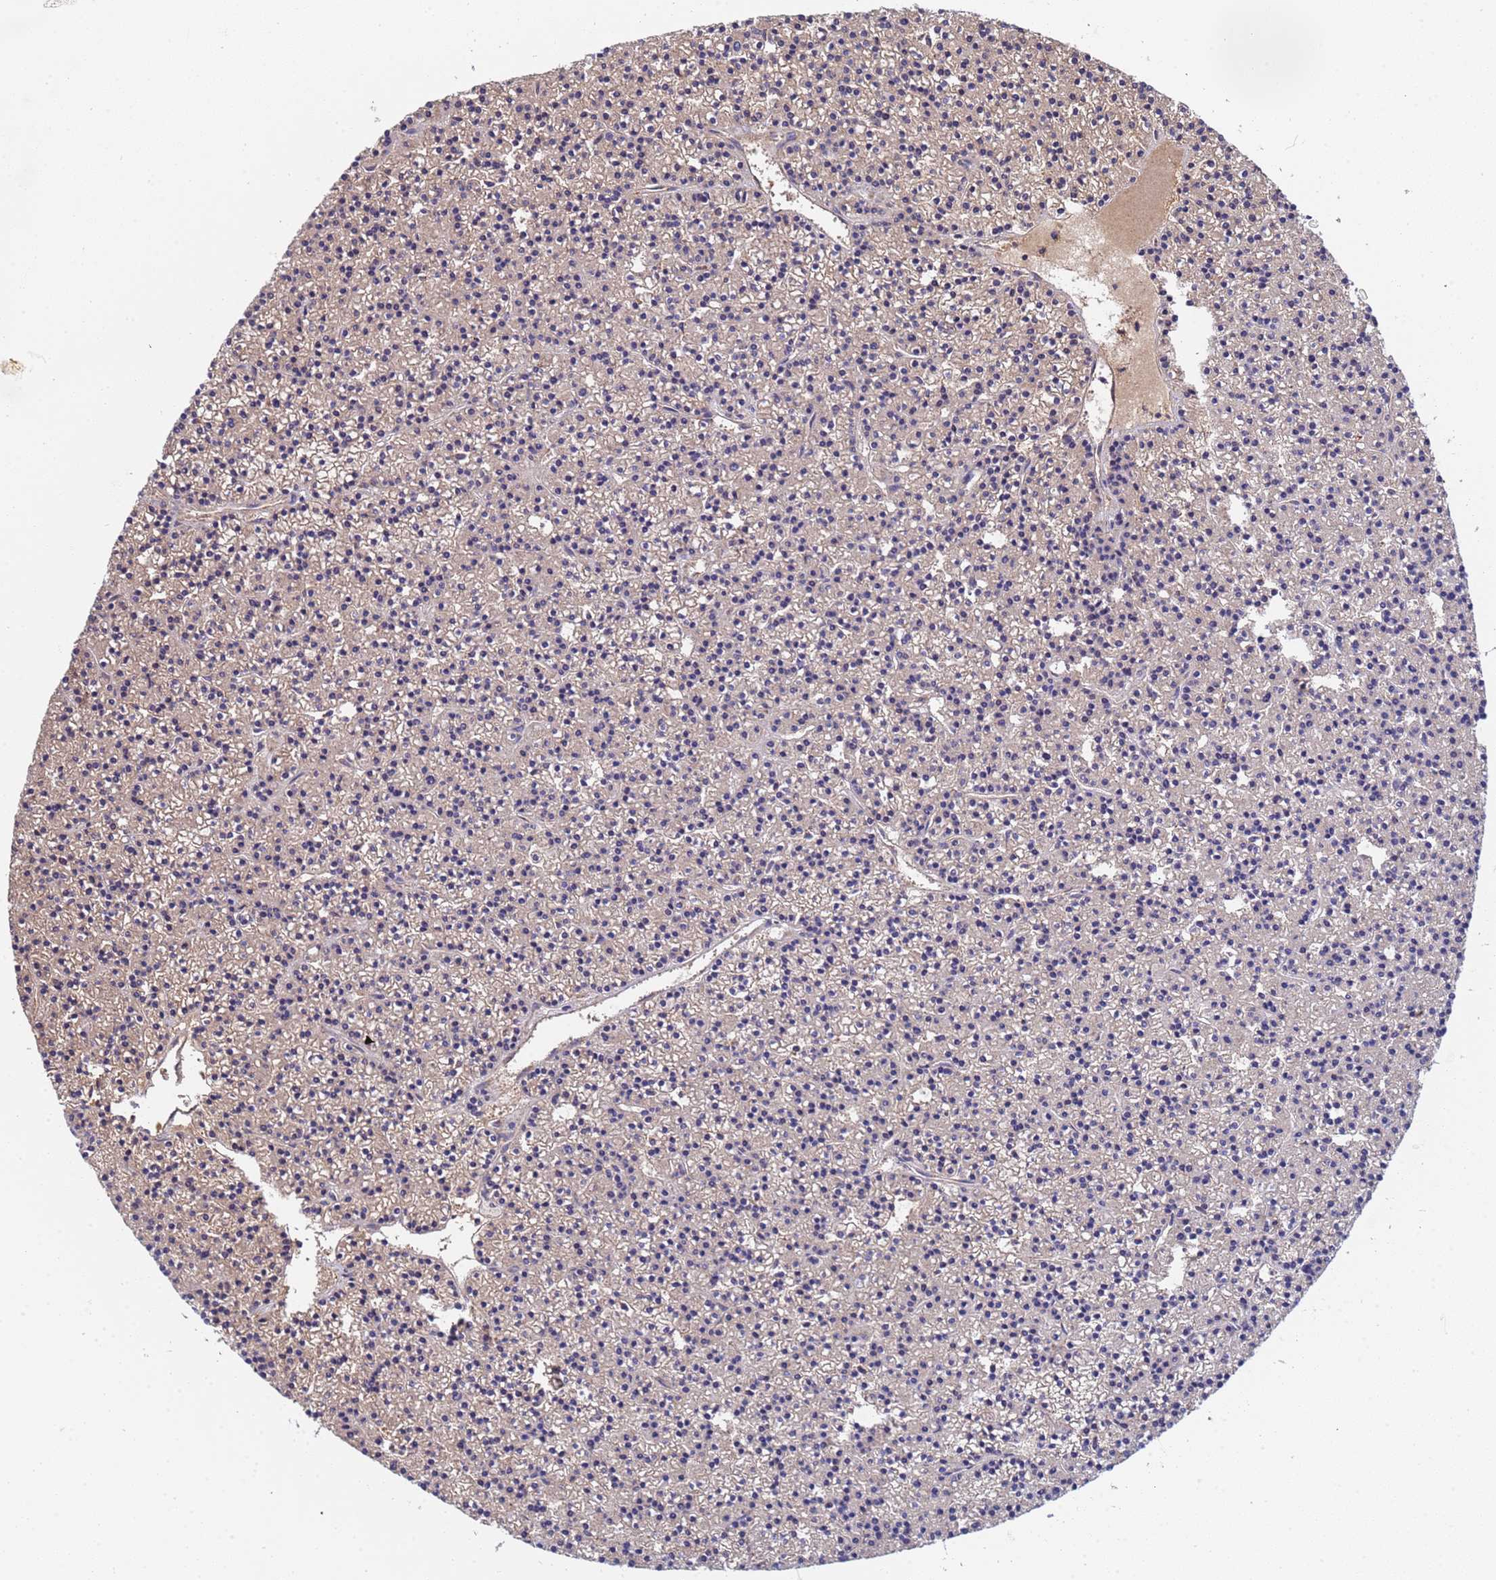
{"staining": {"intensity": "negative", "quantity": "none", "location": "none"}, "tissue": "parathyroid gland", "cell_type": "Glandular cells", "image_type": "normal", "snomed": [{"axis": "morphology", "description": "Normal tissue, NOS"}, {"axis": "topography", "description": "Parathyroid gland"}], "caption": "A high-resolution micrograph shows IHC staining of normal parathyroid gland, which reveals no significant staining in glandular cells.", "gene": "GLUD1", "patient": {"sex": "female", "age": 45}}